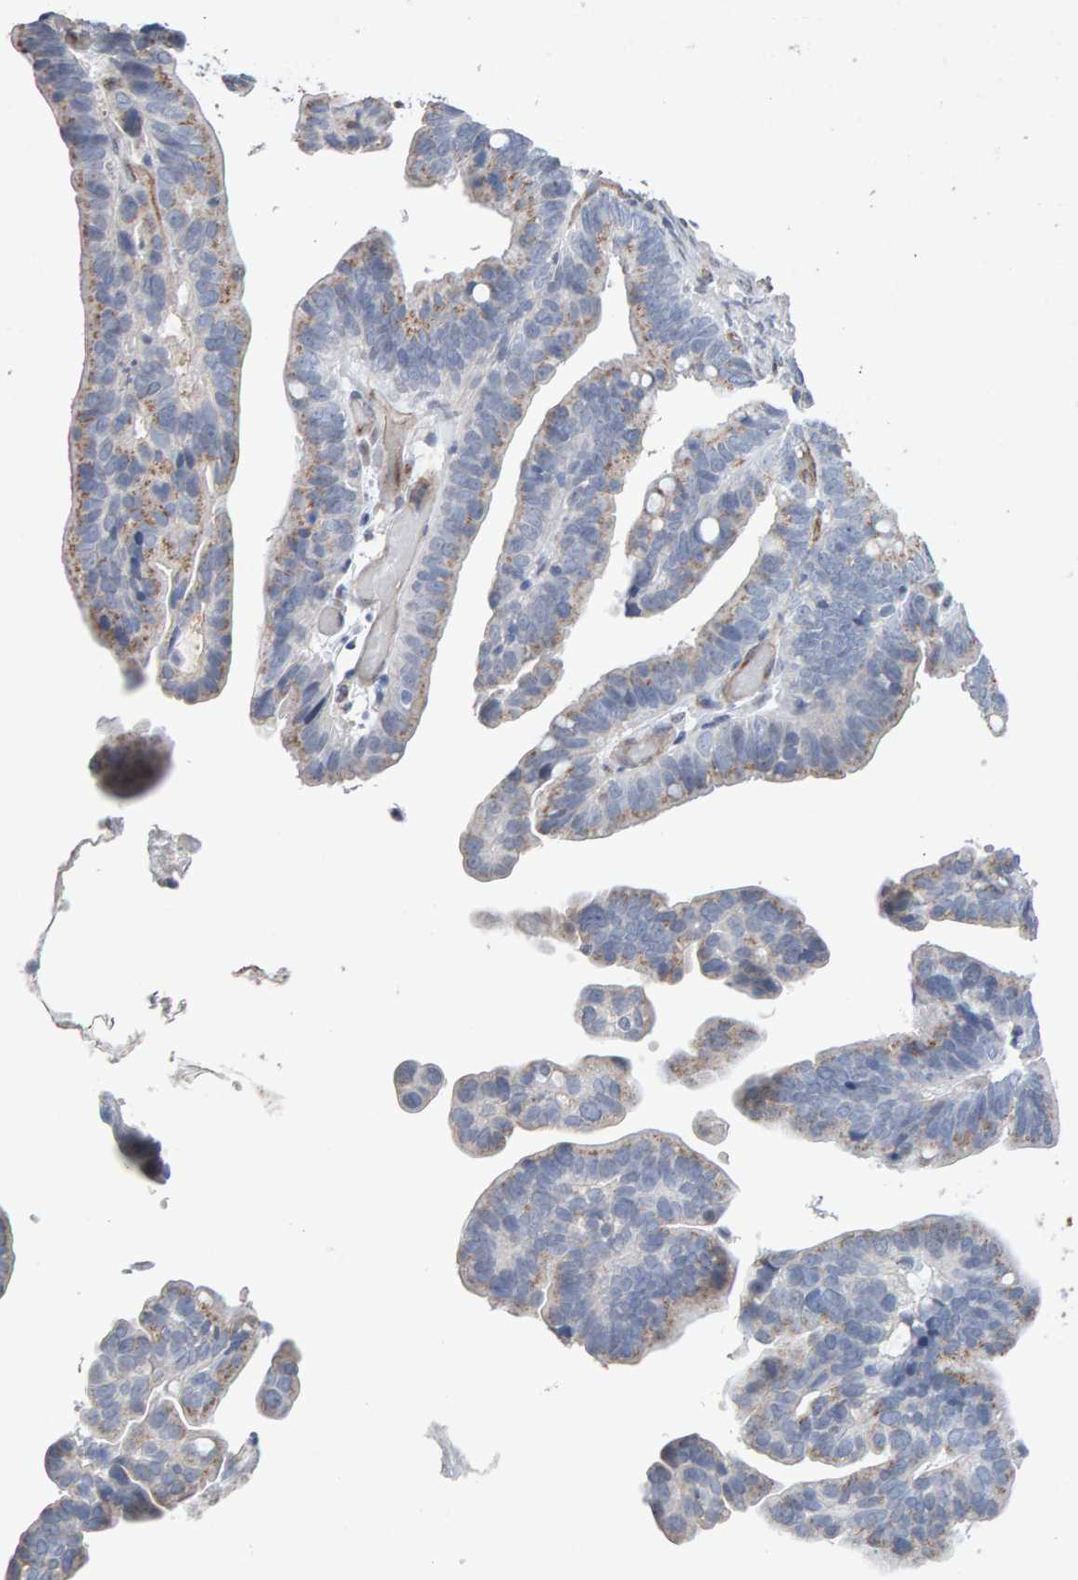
{"staining": {"intensity": "weak", "quantity": "25%-75%", "location": "cytoplasmic/membranous"}, "tissue": "ovarian cancer", "cell_type": "Tumor cells", "image_type": "cancer", "snomed": [{"axis": "morphology", "description": "Cystadenocarcinoma, serous, NOS"}, {"axis": "topography", "description": "Ovary"}], "caption": "This photomicrograph displays ovarian serous cystadenocarcinoma stained with immunohistochemistry to label a protein in brown. The cytoplasmic/membranous of tumor cells show weak positivity for the protein. Nuclei are counter-stained blue.", "gene": "PTPRM", "patient": {"sex": "female", "age": 56}}